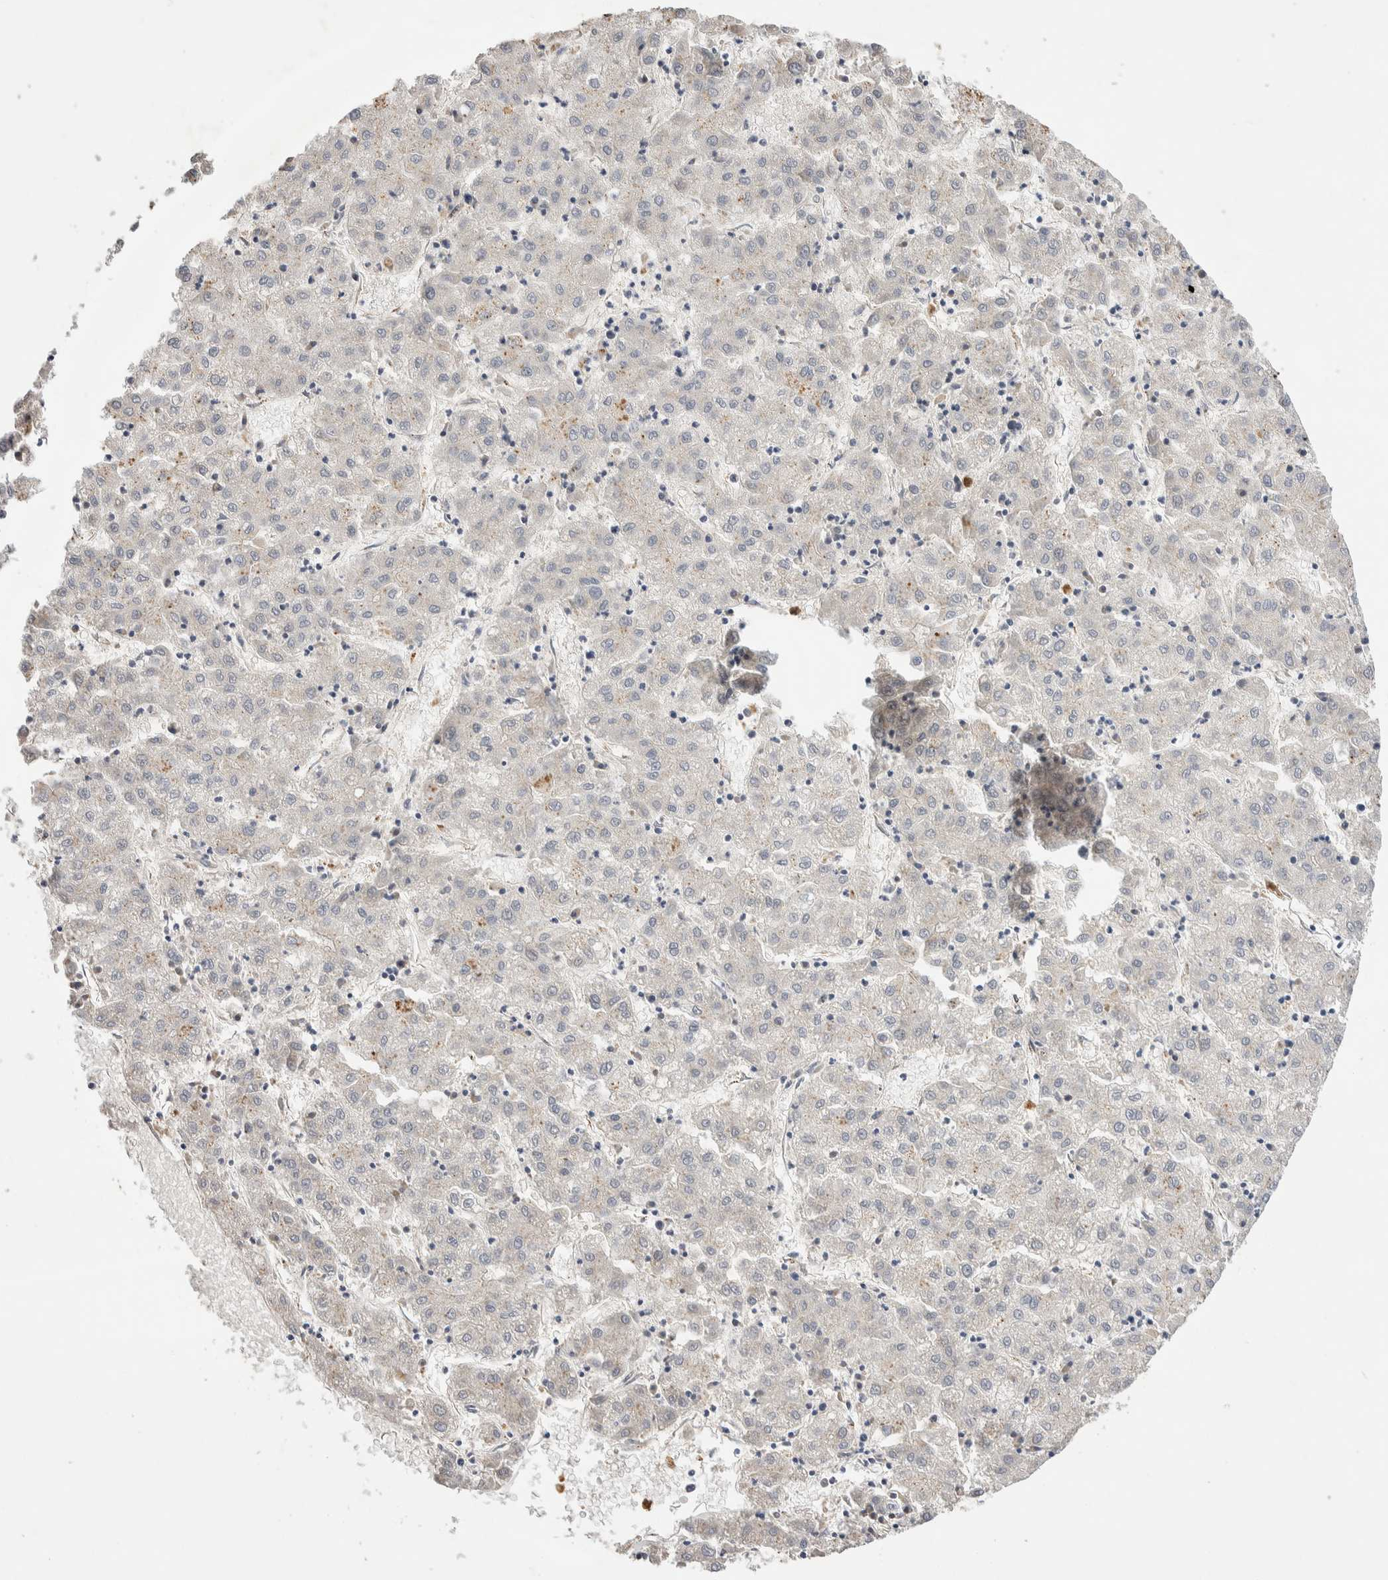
{"staining": {"intensity": "negative", "quantity": "none", "location": "none"}, "tissue": "liver cancer", "cell_type": "Tumor cells", "image_type": "cancer", "snomed": [{"axis": "morphology", "description": "Carcinoma, Hepatocellular, NOS"}, {"axis": "topography", "description": "Liver"}], "caption": "There is no significant staining in tumor cells of liver cancer.", "gene": "NSMAF", "patient": {"sex": "male", "age": 72}}